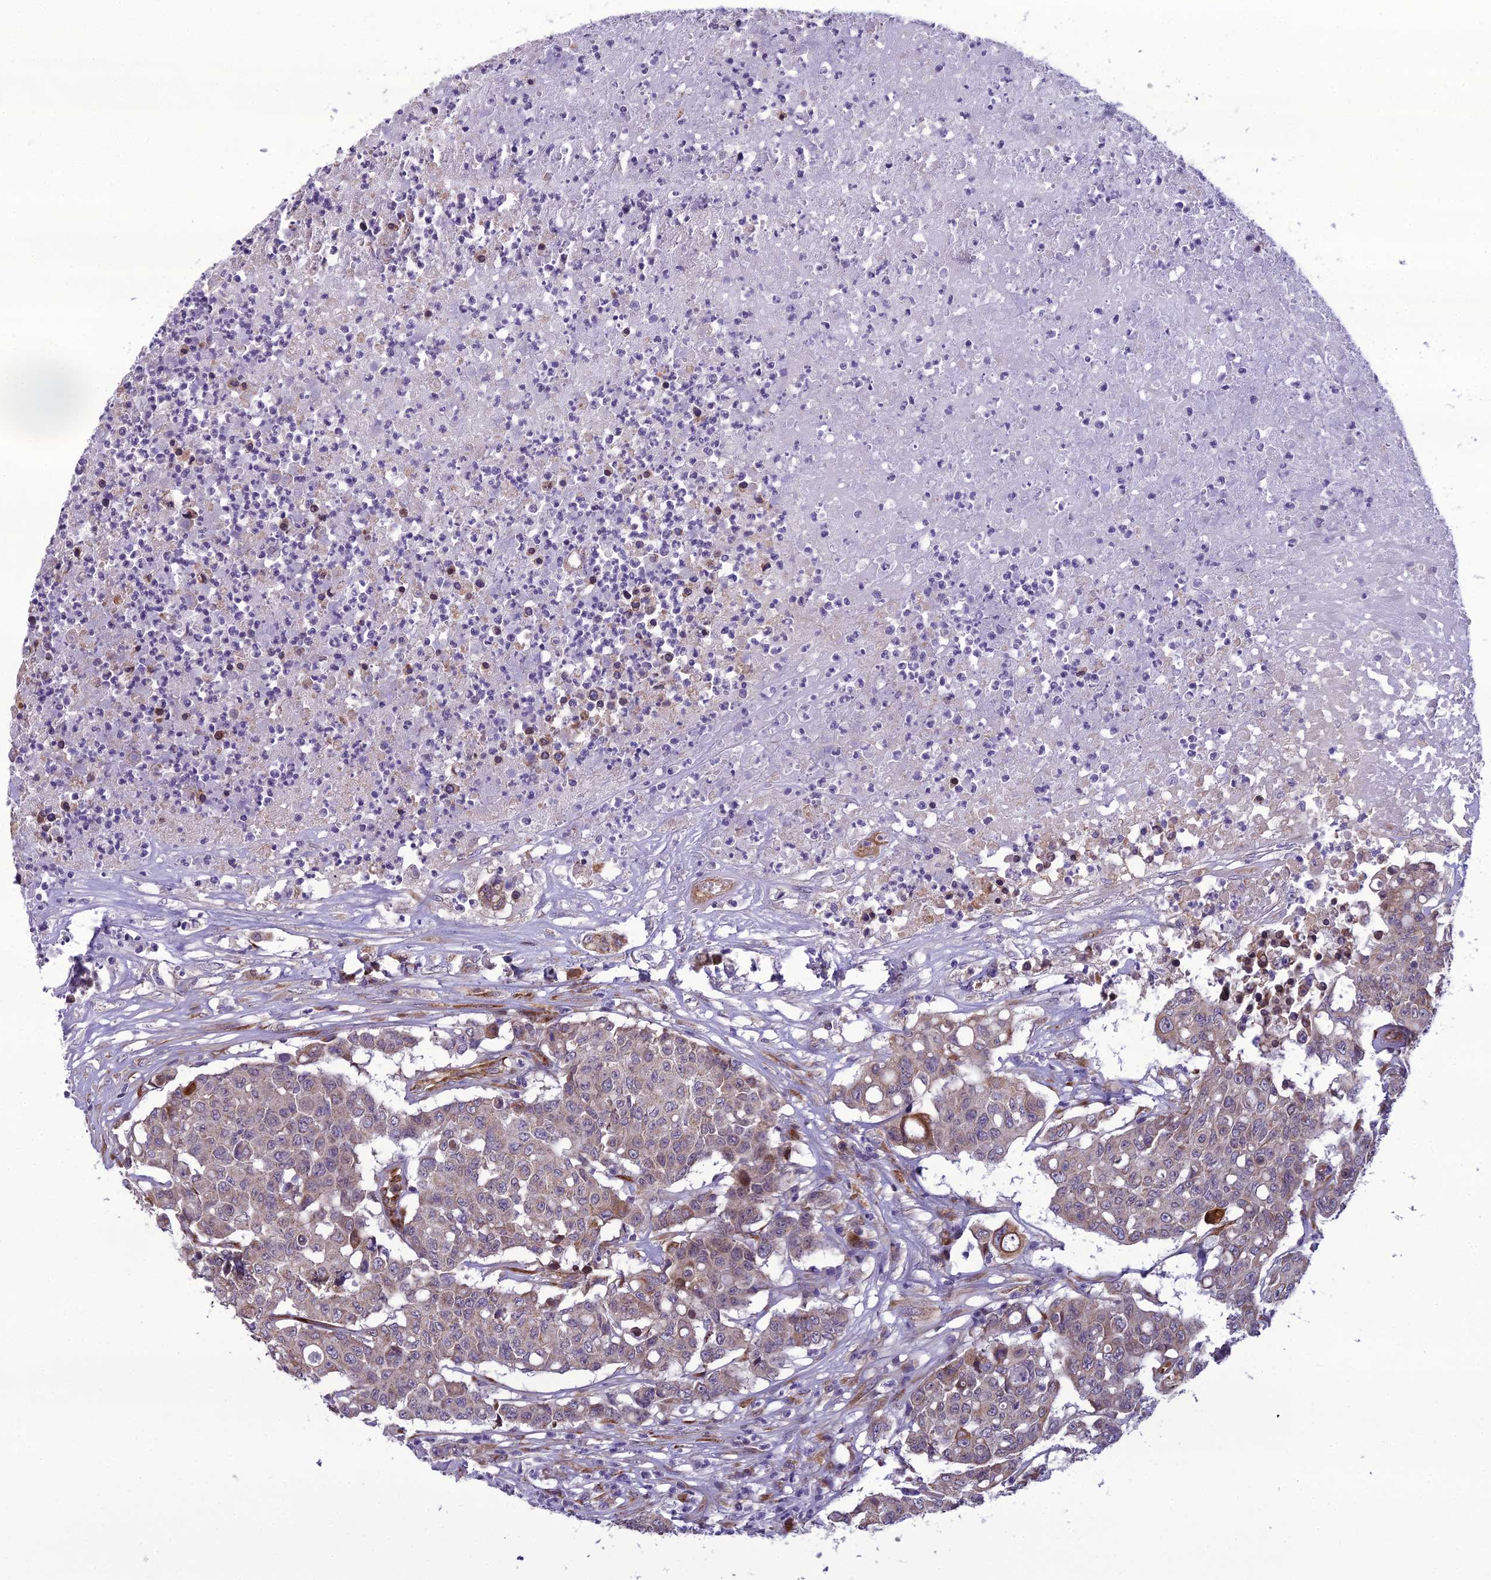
{"staining": {"intensity": "weak", "quantity": "25%-75%", "location": "cytoplasmic/membranous"}, "tissue": "colorectal cancer", "cell_type": "Tumor cells", "image_type": "cancer", "snomed": [{"axis": "morphology", "description": "Adenocarcinoma, NOS"}, {"axis": "topography", "description": "Colon"}], "caption": "Immunohistochemistry (IHC) (DAB (3,3'-diaminobenzidine)) staining of adenocarcinoma (colorectal) displays weak cytoplasmic/membranous protein positivity in about 25%-75% of tumor cells.", "gene": "NODAL", "patient": {"sex": "male", "age": 51}}